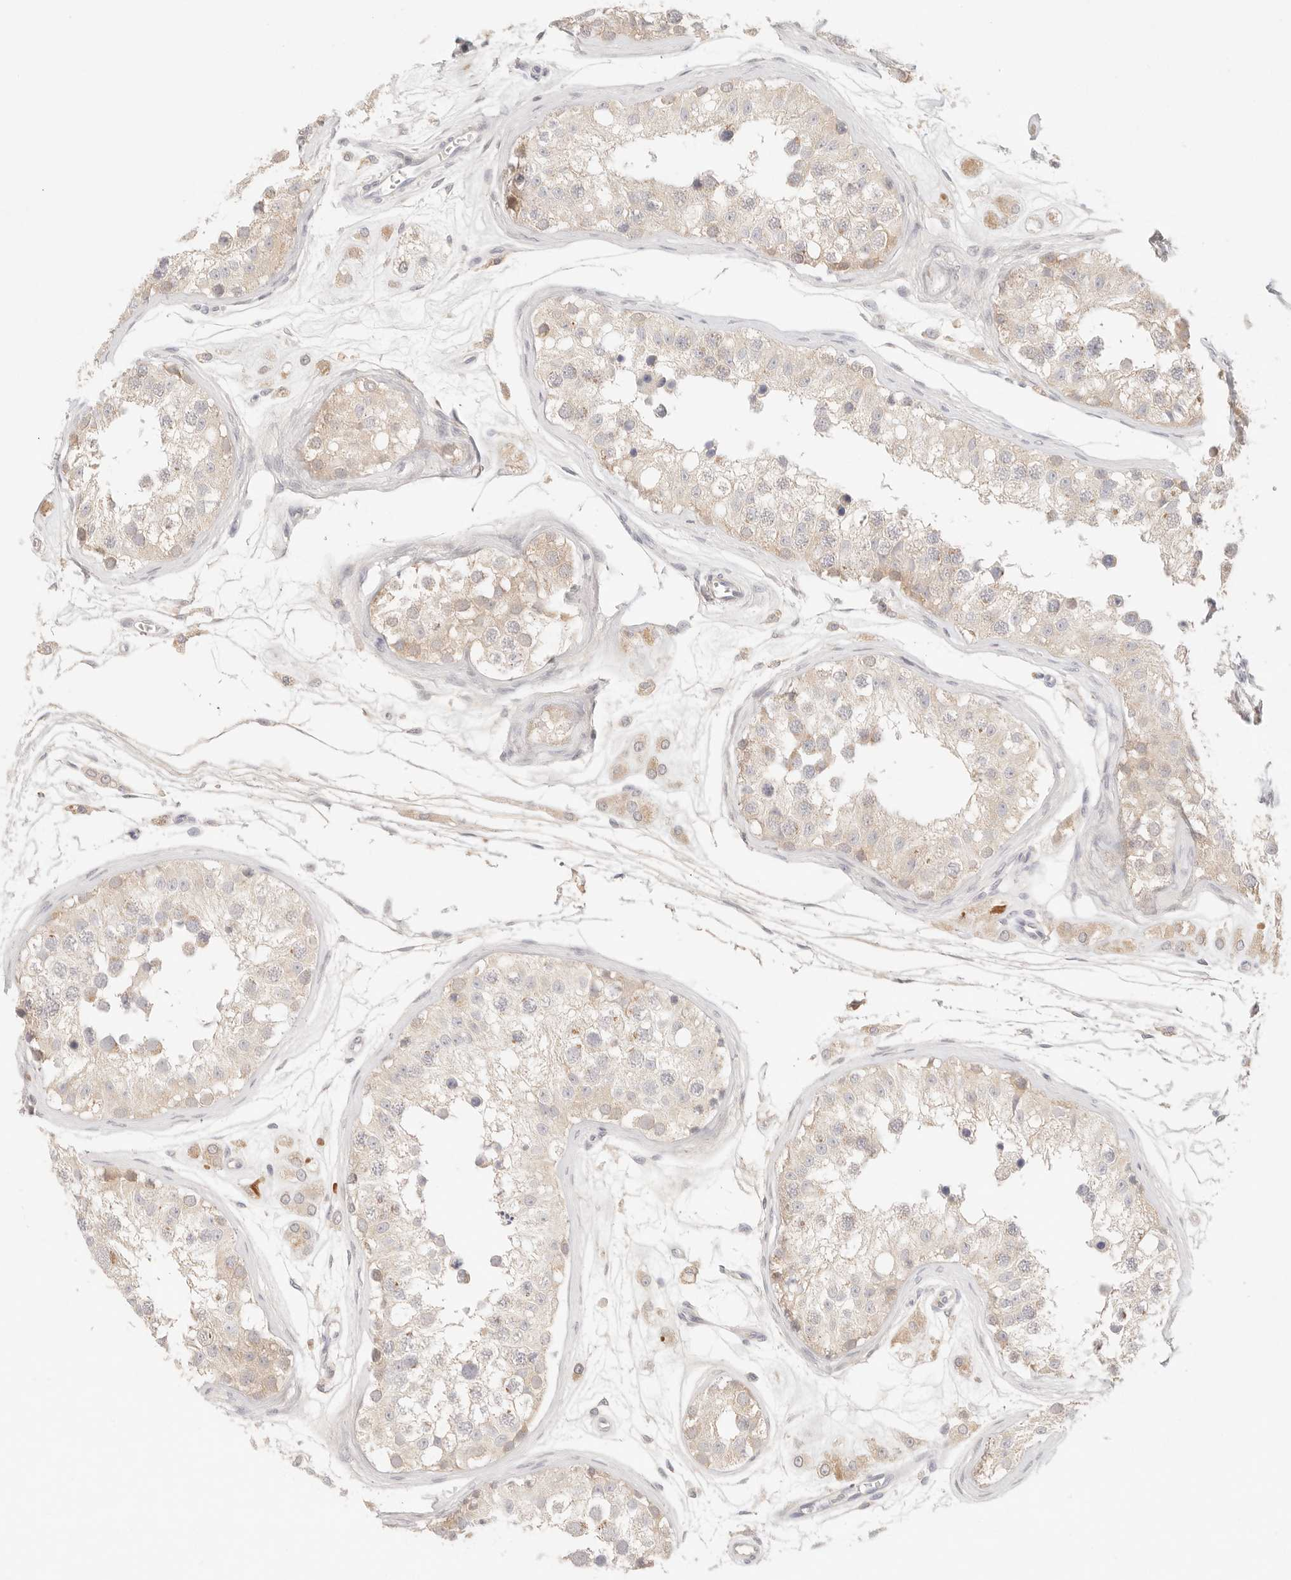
{"staining": {"intensity": "weak", "quantity": "<25%", "location": "cytoplasmic/membranous"}, "tissue": "testis", "cell_type": "Cells in seminiferous ducts", "image_type": "normal", "snomed": [{"axis": "morphology", "description": "Normal tissue, NOS"}, {"axis": "morphology", "description": "Adenocarcinoma, metastatic, NOS"}, {"axis": "topography", "description": "Testis"}], "caption": "DAB (3,3'-diaminobenzidine) immunohistochemical staining of unremarkable human testis demonstrates no significant expression in cells in seminiferous ducts. (Brightfield microscopy of DAB immunohistochemistry (IHC) at high magnification).", "gene": "SPHK1", "patient": {"sex": "male", "age": 26}}